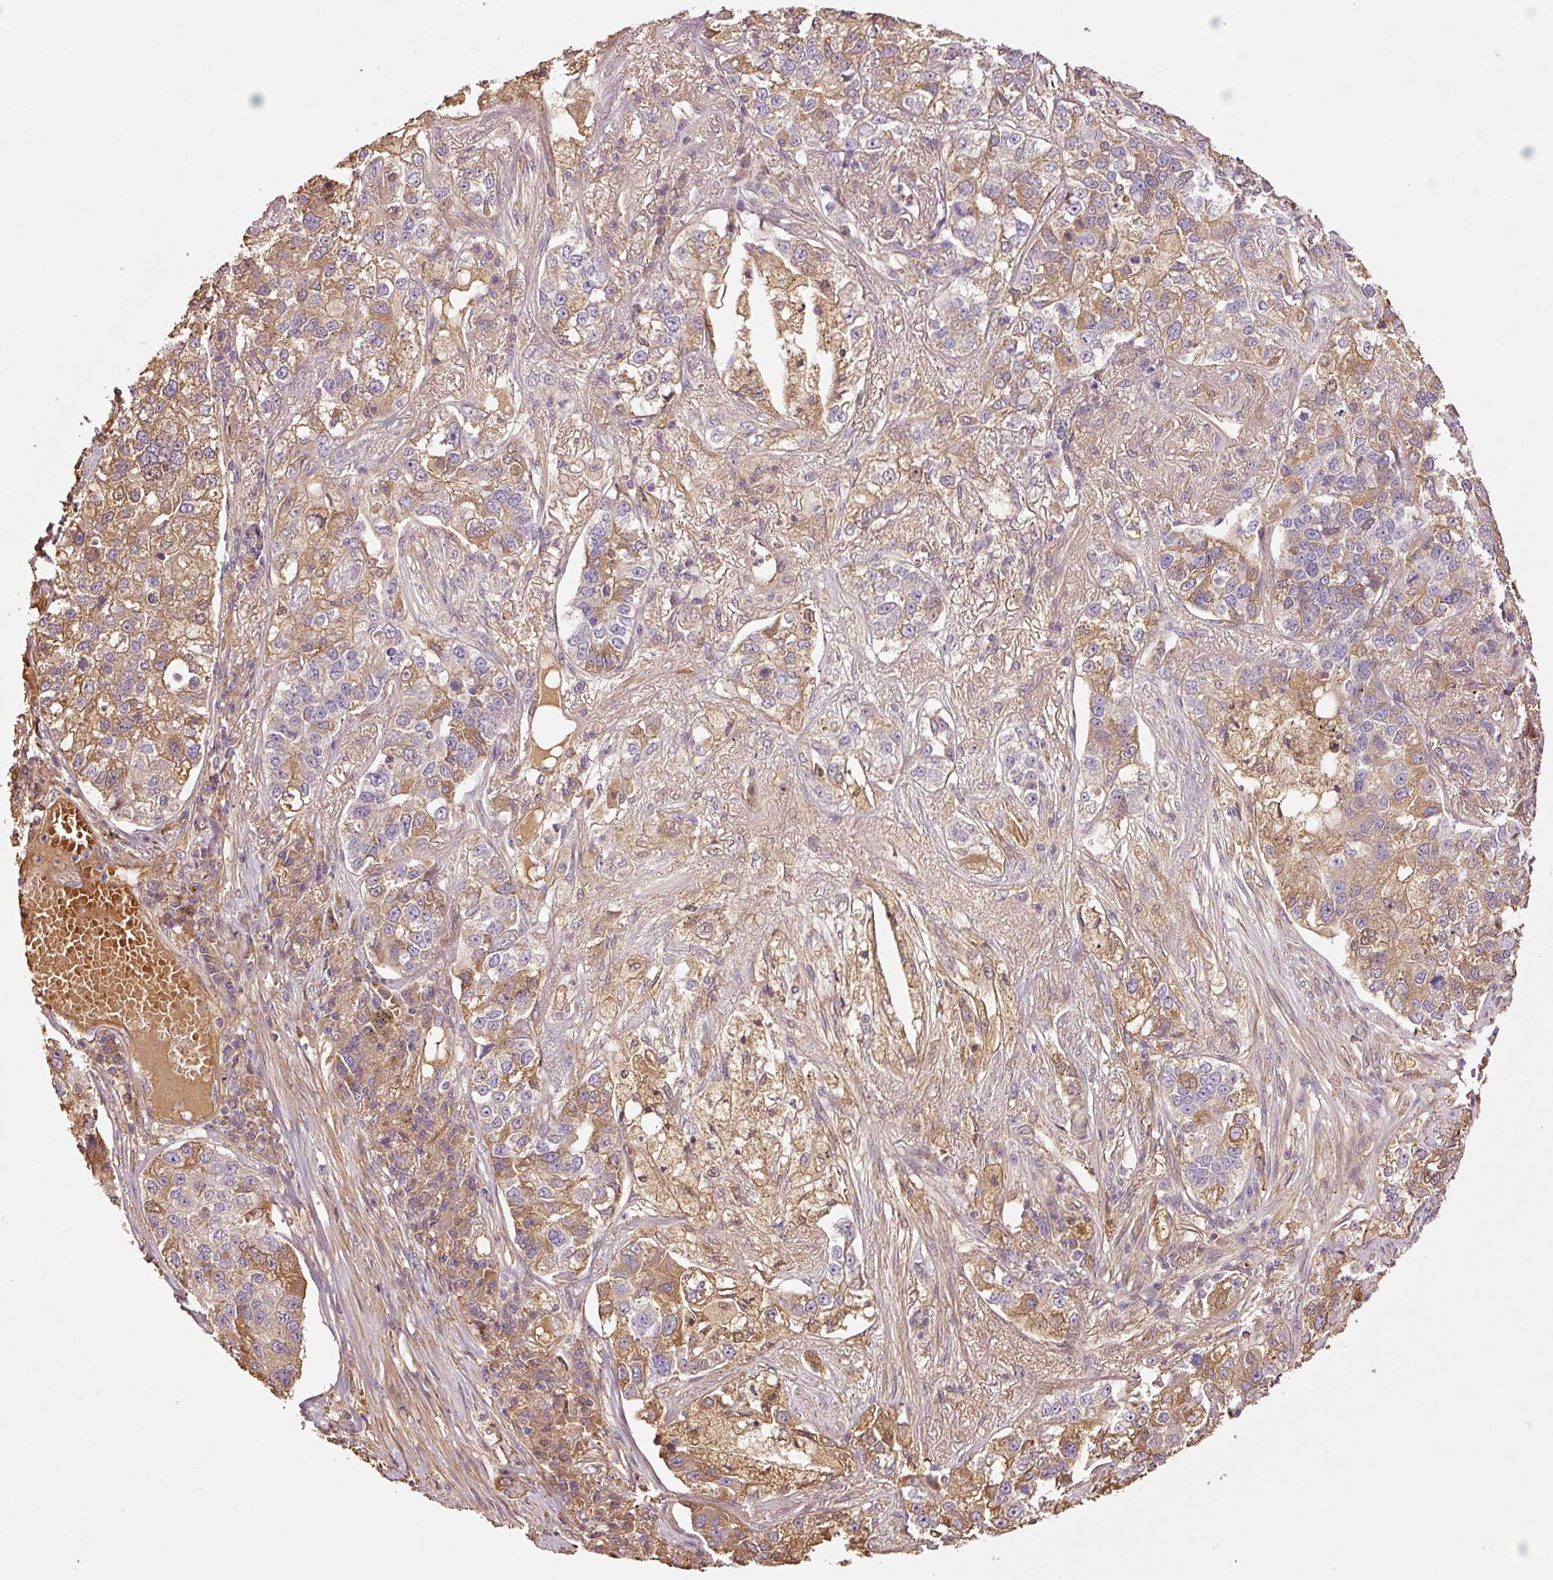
{"staining": {"intensity": "moderate", "quantity": ">75%", "location": "cytoplasmic/membranous"}, "tissue": "lung cancer", "cell_type": "Tumor cells", "image_type": "cancer", "snomed": [{"axis": "morphology", "description": "Adenocarcinoma, NOS"}, {"axis": "topography", "description": "Lung"}], "caption": "Lung adenocarcinoma stained for a protein exhibits moderate cytoplasmic/membranous positivity in tumor cells. Nuclei are stained in blue.", "gene": "NID2", "patient": {"sex": "male", "age": 49}}